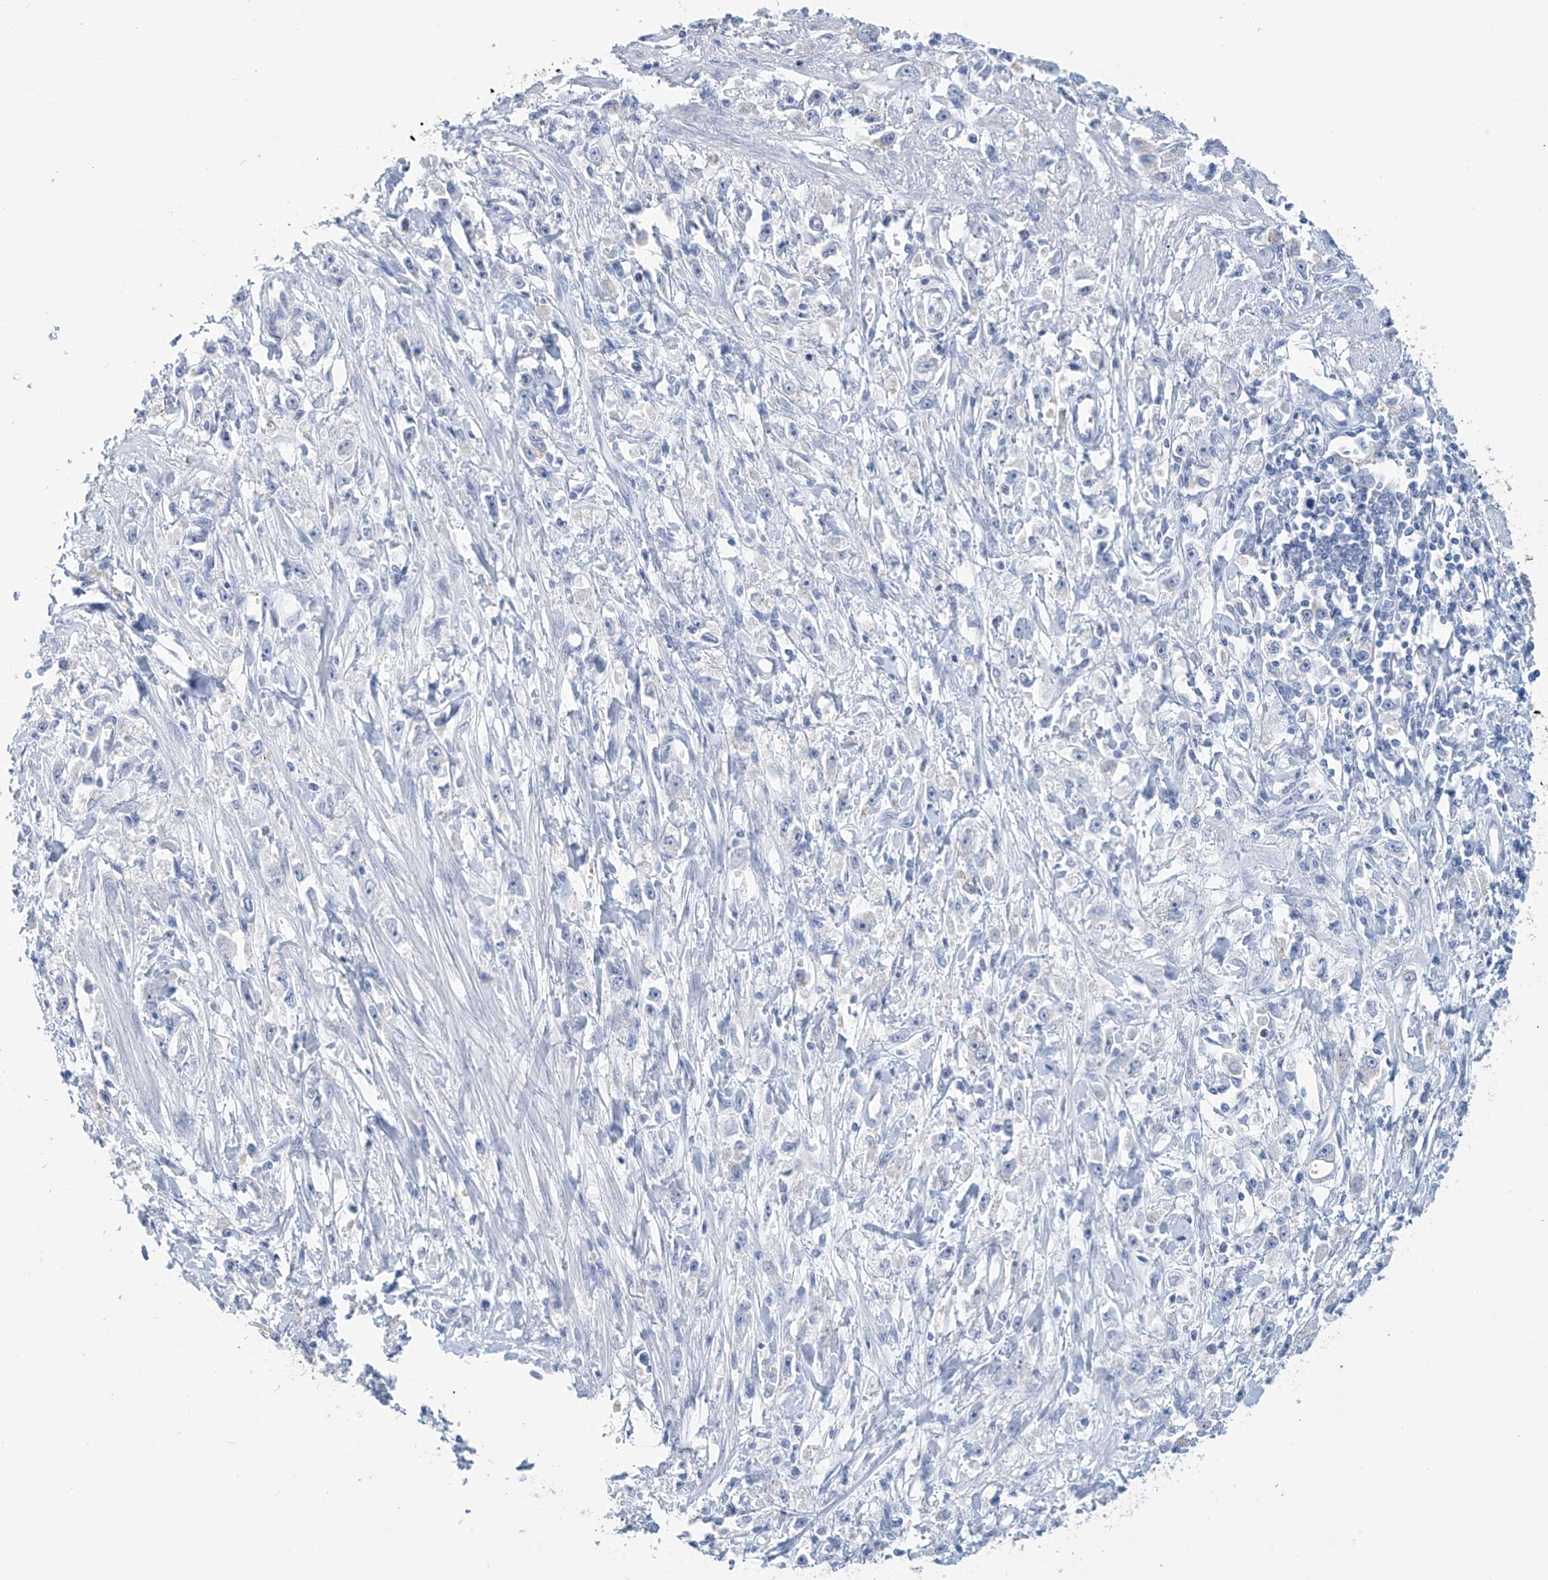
{"staining": {"intensity": "negative", "quantity": "none", "location": "none"}, "tissue": "stomach cancer", "cell_type": "Tumor cells", "image_type": "cancer", "snomed": [{"axis": "morphology", "description": "Adenocarcinoma, NOS"}, {"axis": "topography", "description": "Stomach"}], "caption": "Immunohistochemical staining of human adenocarcinoma (stomach) reveals no significant expression in tumor cells. Nuclei are stained in blue.", "gene": "DSP", "patient": {"sex": "female", "age": 59}}